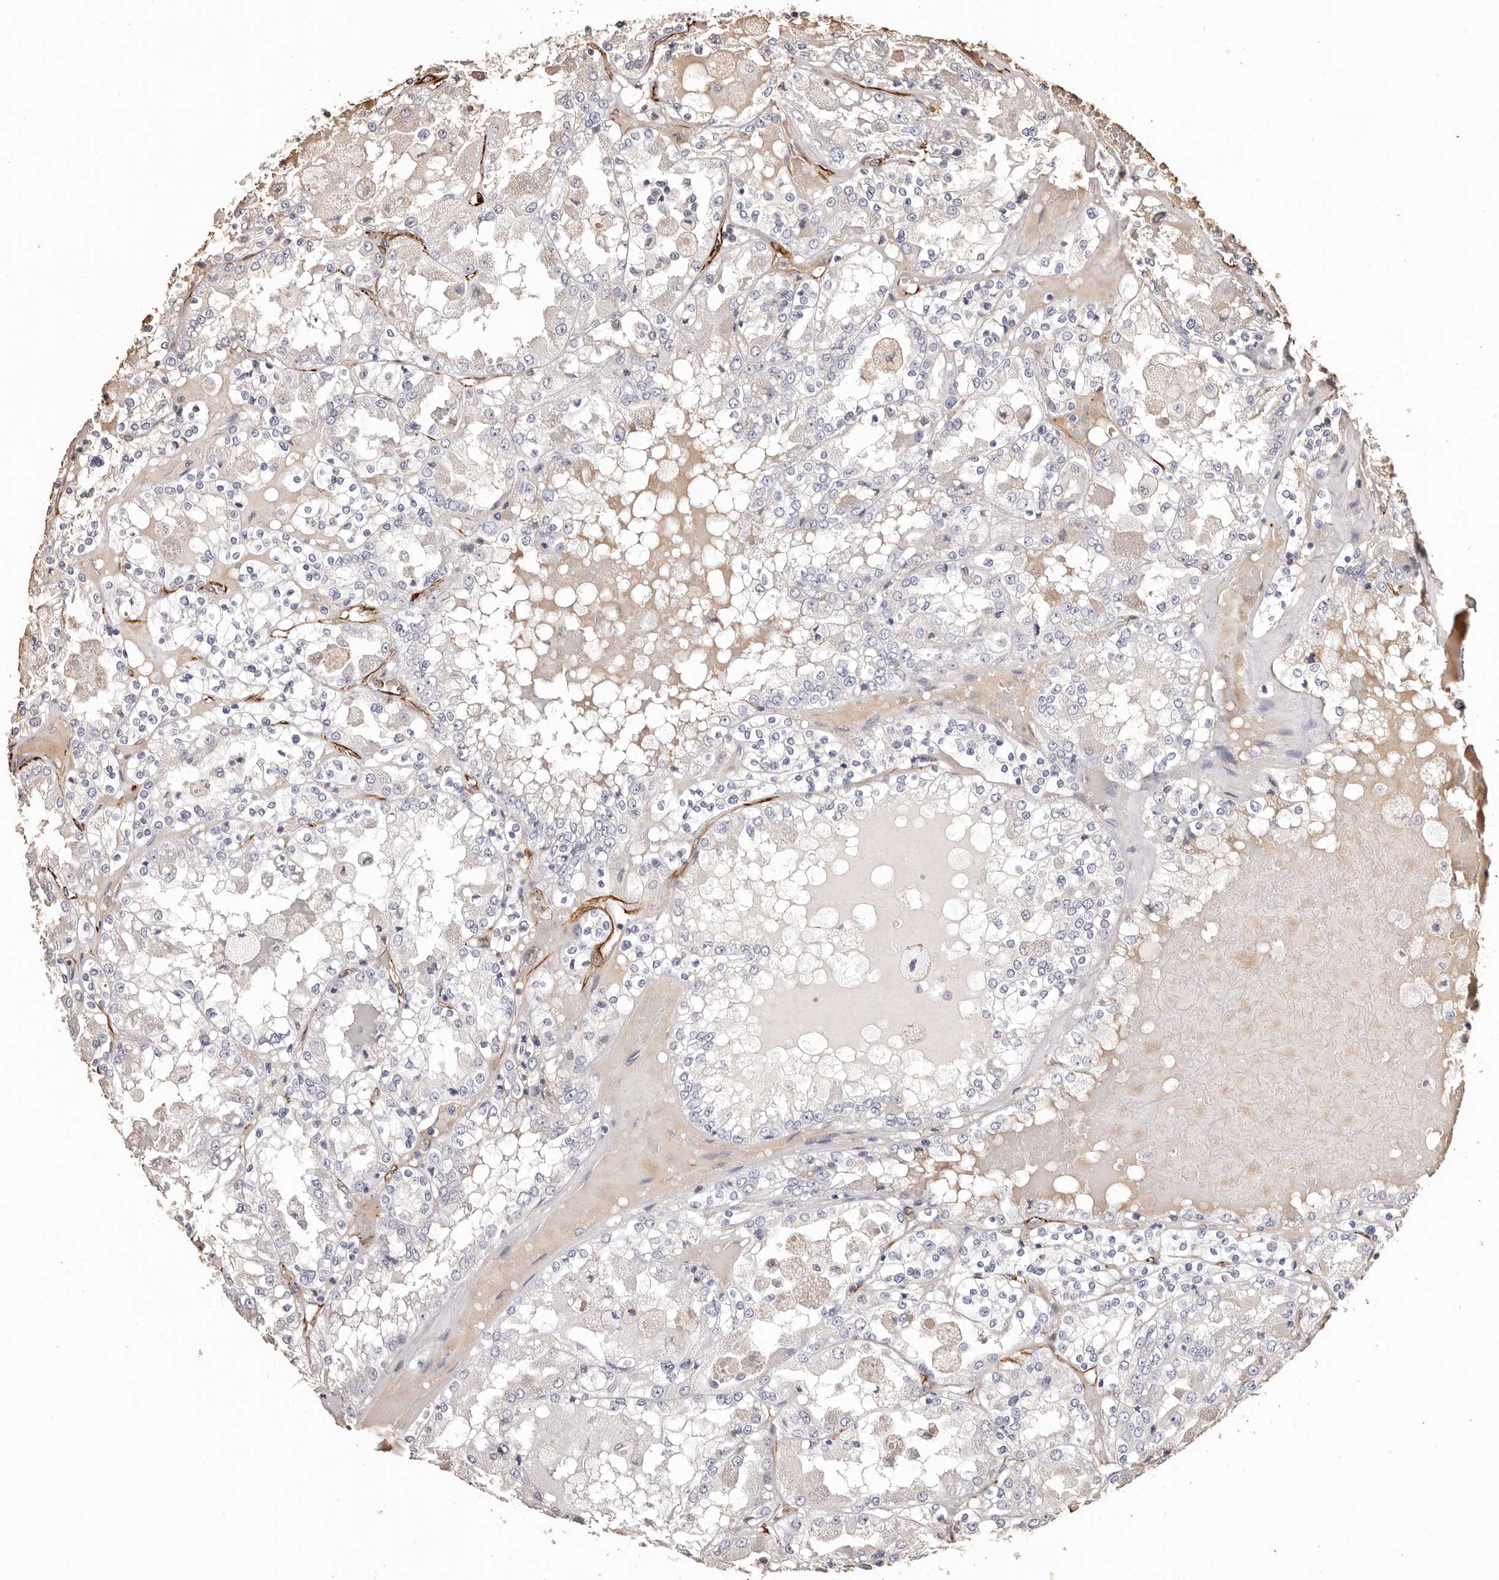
{"staining": {"intensity": "negative", "quantity": "none", "location": "none"}, "tissue": "renal cancer", "cell_type": "Tumor cells", "image_type": "cancer", "snomed": [{"axis": "morphology", "description": "Adenocarcinoma, NOS"}, {"axis": "topography", "description": "Kidney"}], "caption": "Protein analysis of renal adenocarcinoma shows no significant staining in tumor cells.", "gene": "ZNF557", "patient": {"sex": "female", "age": 56}}